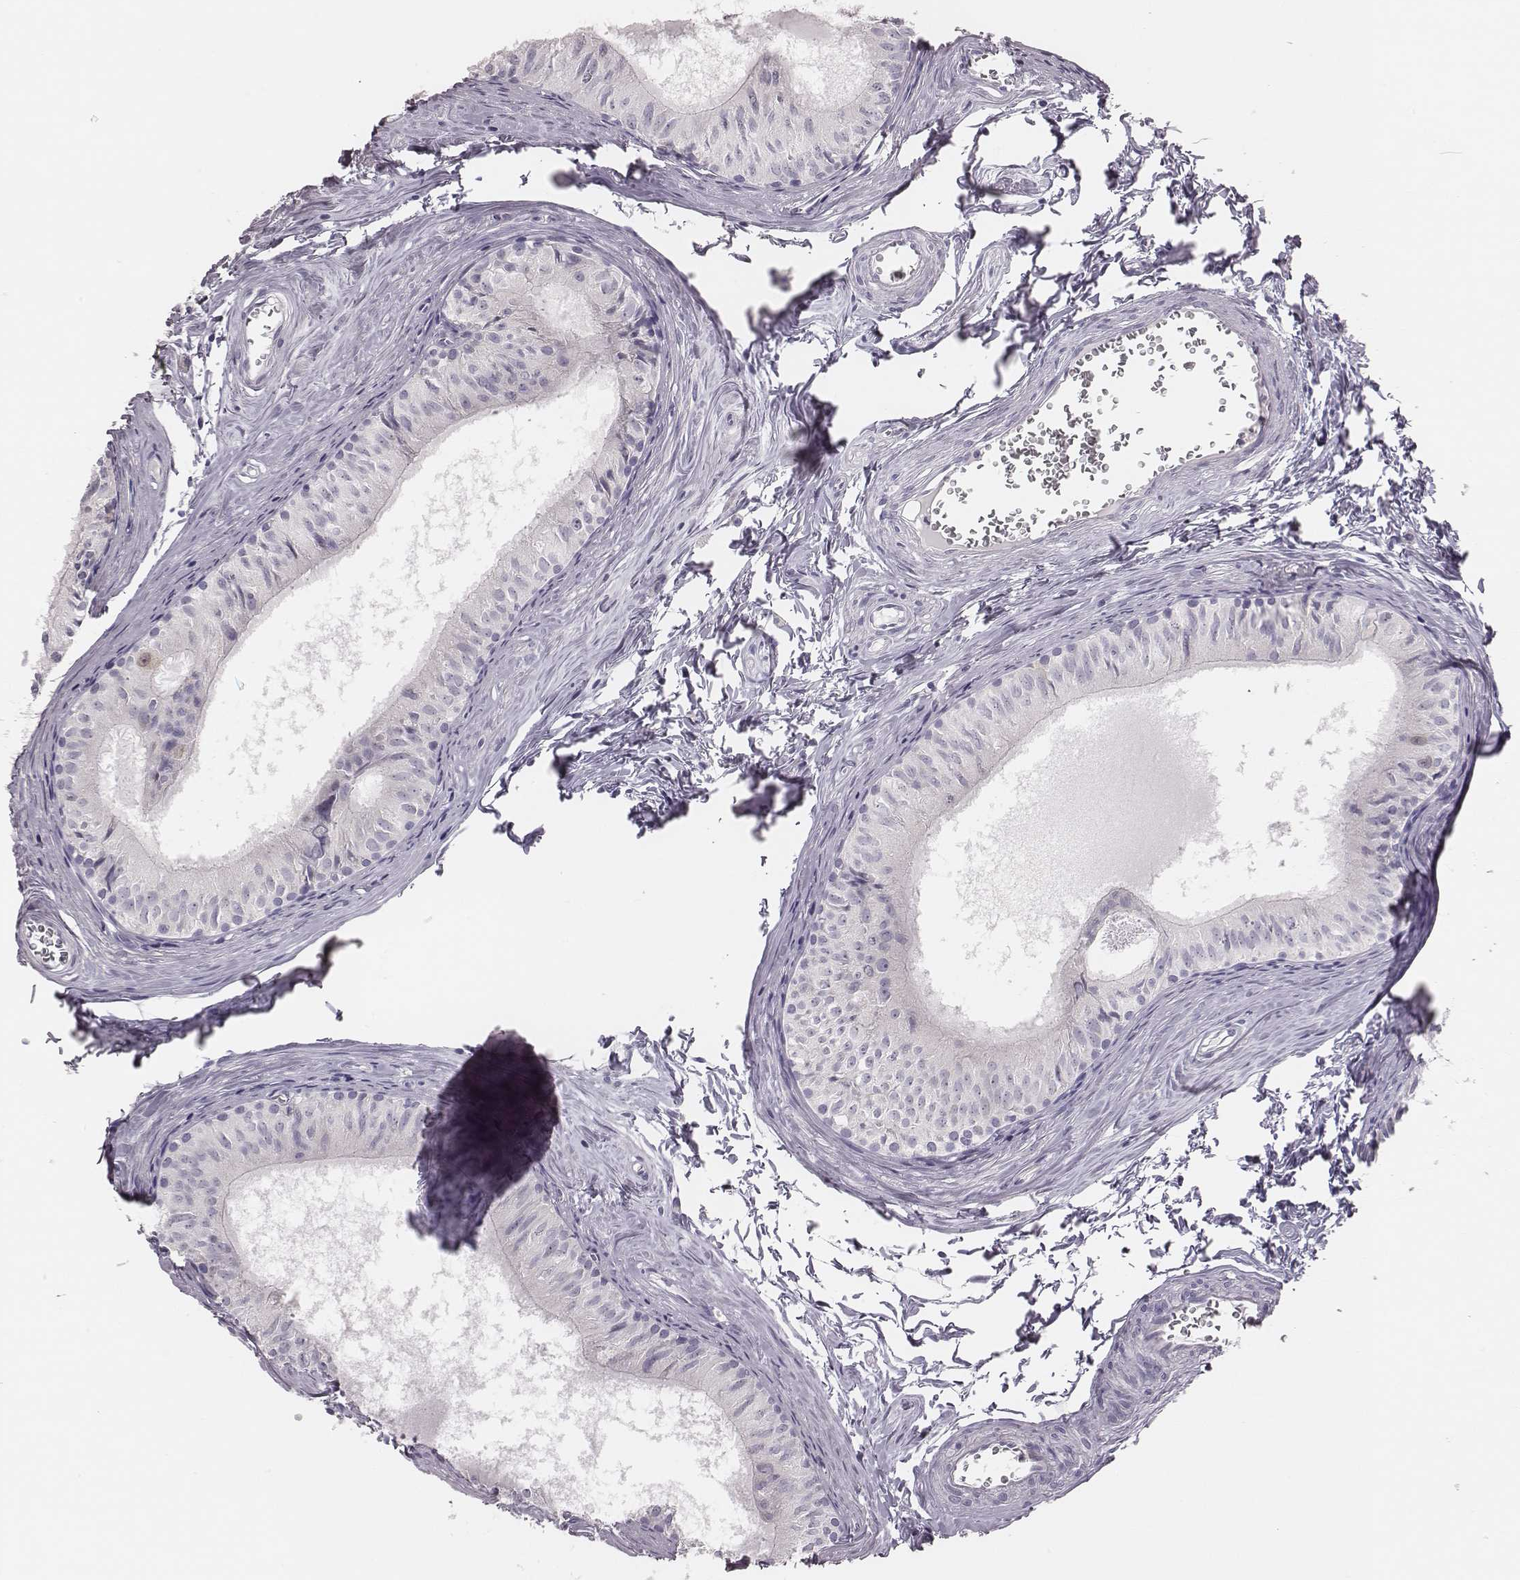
{"staining": {"intensity": "negative", "quantity": "none", "location": "none"}, "tissue": "epididymis", "cell_type": "Glandular cells", "image_type": "normal", "snomed": [{"axis": "morphology", "description": "Normal tissue, NOS"}, {"axis": "topography", "description": "Epididymis"}], "caption": "This is an immunohistochemistry photomicrograph of unremarkable human epididymis. There is no expression in glandular cells.", "gene": "PBK", "patient": {"sex": "male", "age": 52}}